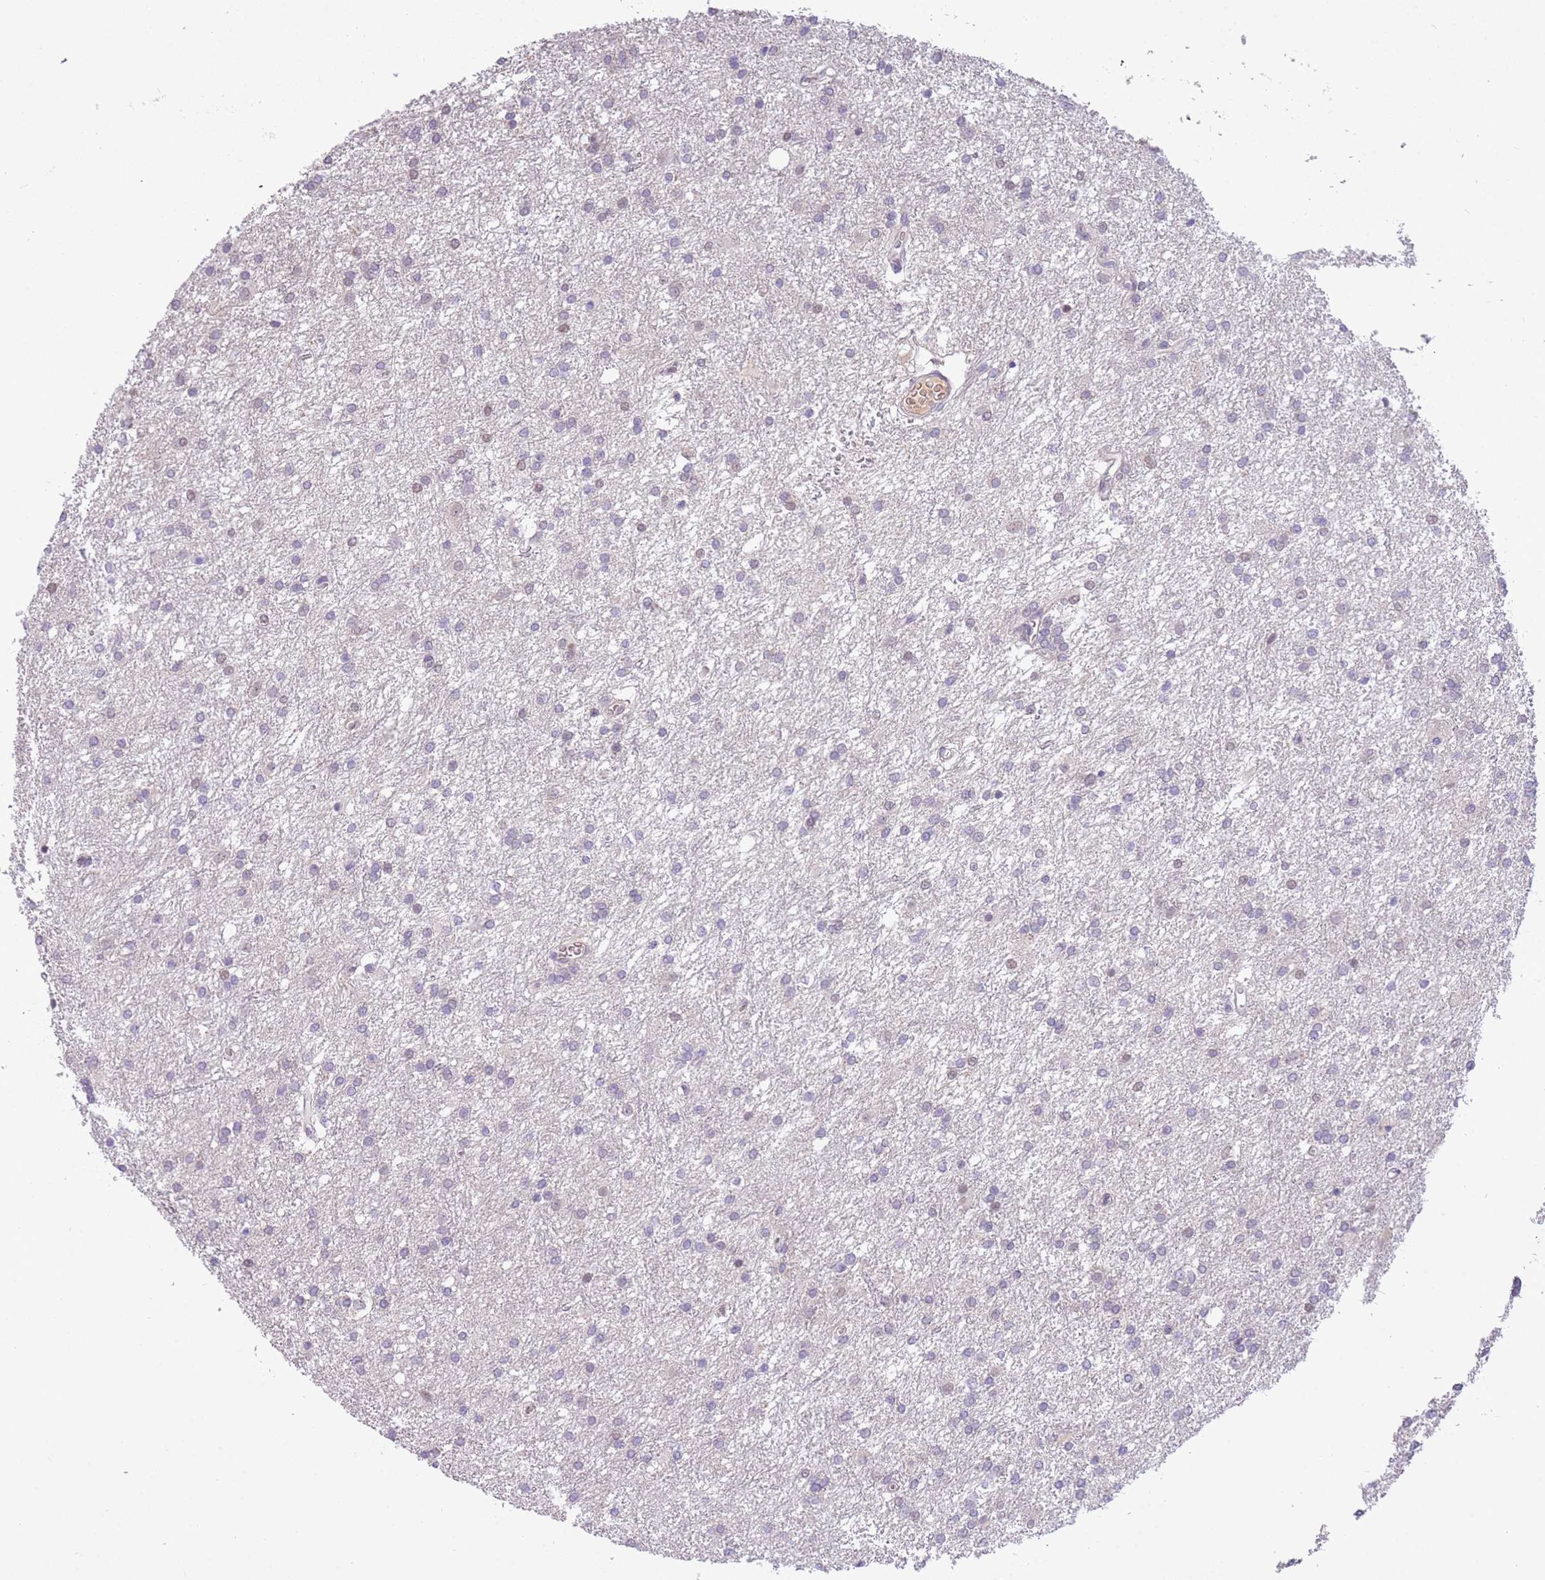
{"staining": {"intensity": "negative", "quantity": "none", "location": "none"}, "tissue": "glioma", "cell_type": "Tumor cells", "image_type": "cancer", "snomed": [{"axis": "morphology", "description": "Glioma, malignant, High grade"}, {"axis": "topography", "description": "Brain"}], "caption": "Immunohistochemistry (IHC) of glioma demonstrates no positivity in tumor cells.", "gene": "MAGEF1", "patient": {"sex": "female", "age": 50}}